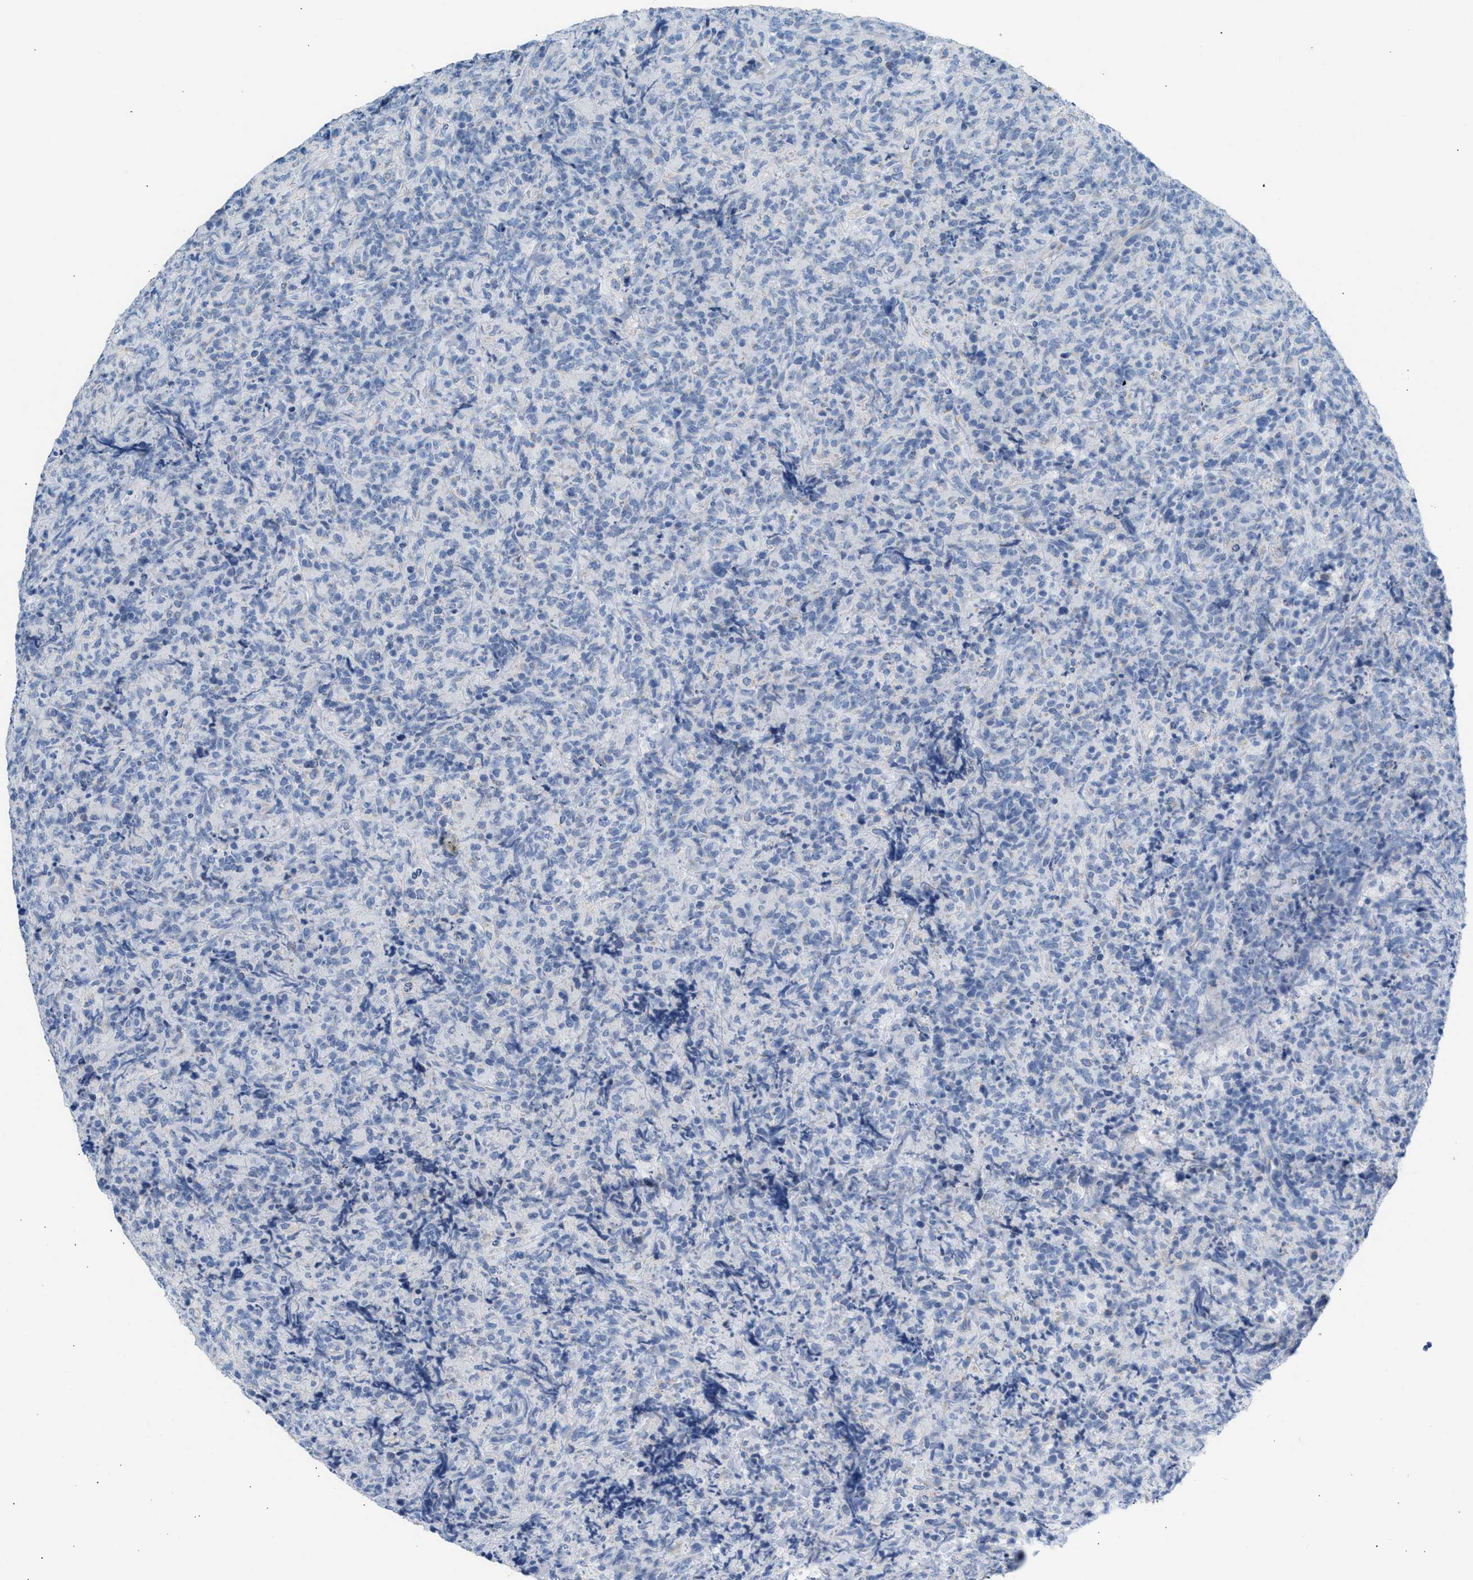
{"staining": {"intensity": "negative", "quantity": "none", "location": "none"}, "tissue": "lymphoma", "cell_type": "Tumor cells", "image_type": "cancer", "snomed": [{"axis": "morphology", "description": "Malignant lymphoma, non-Hodgkin's type, High grade"}, {"axis": "topography", "description": "Tonsil"}], "caption": "Immunohistochemistry of human lymphoma shows no staining in tumor cells.", "gene": "NDUFS8", "patient": {"sex": "female", "age": 36}}